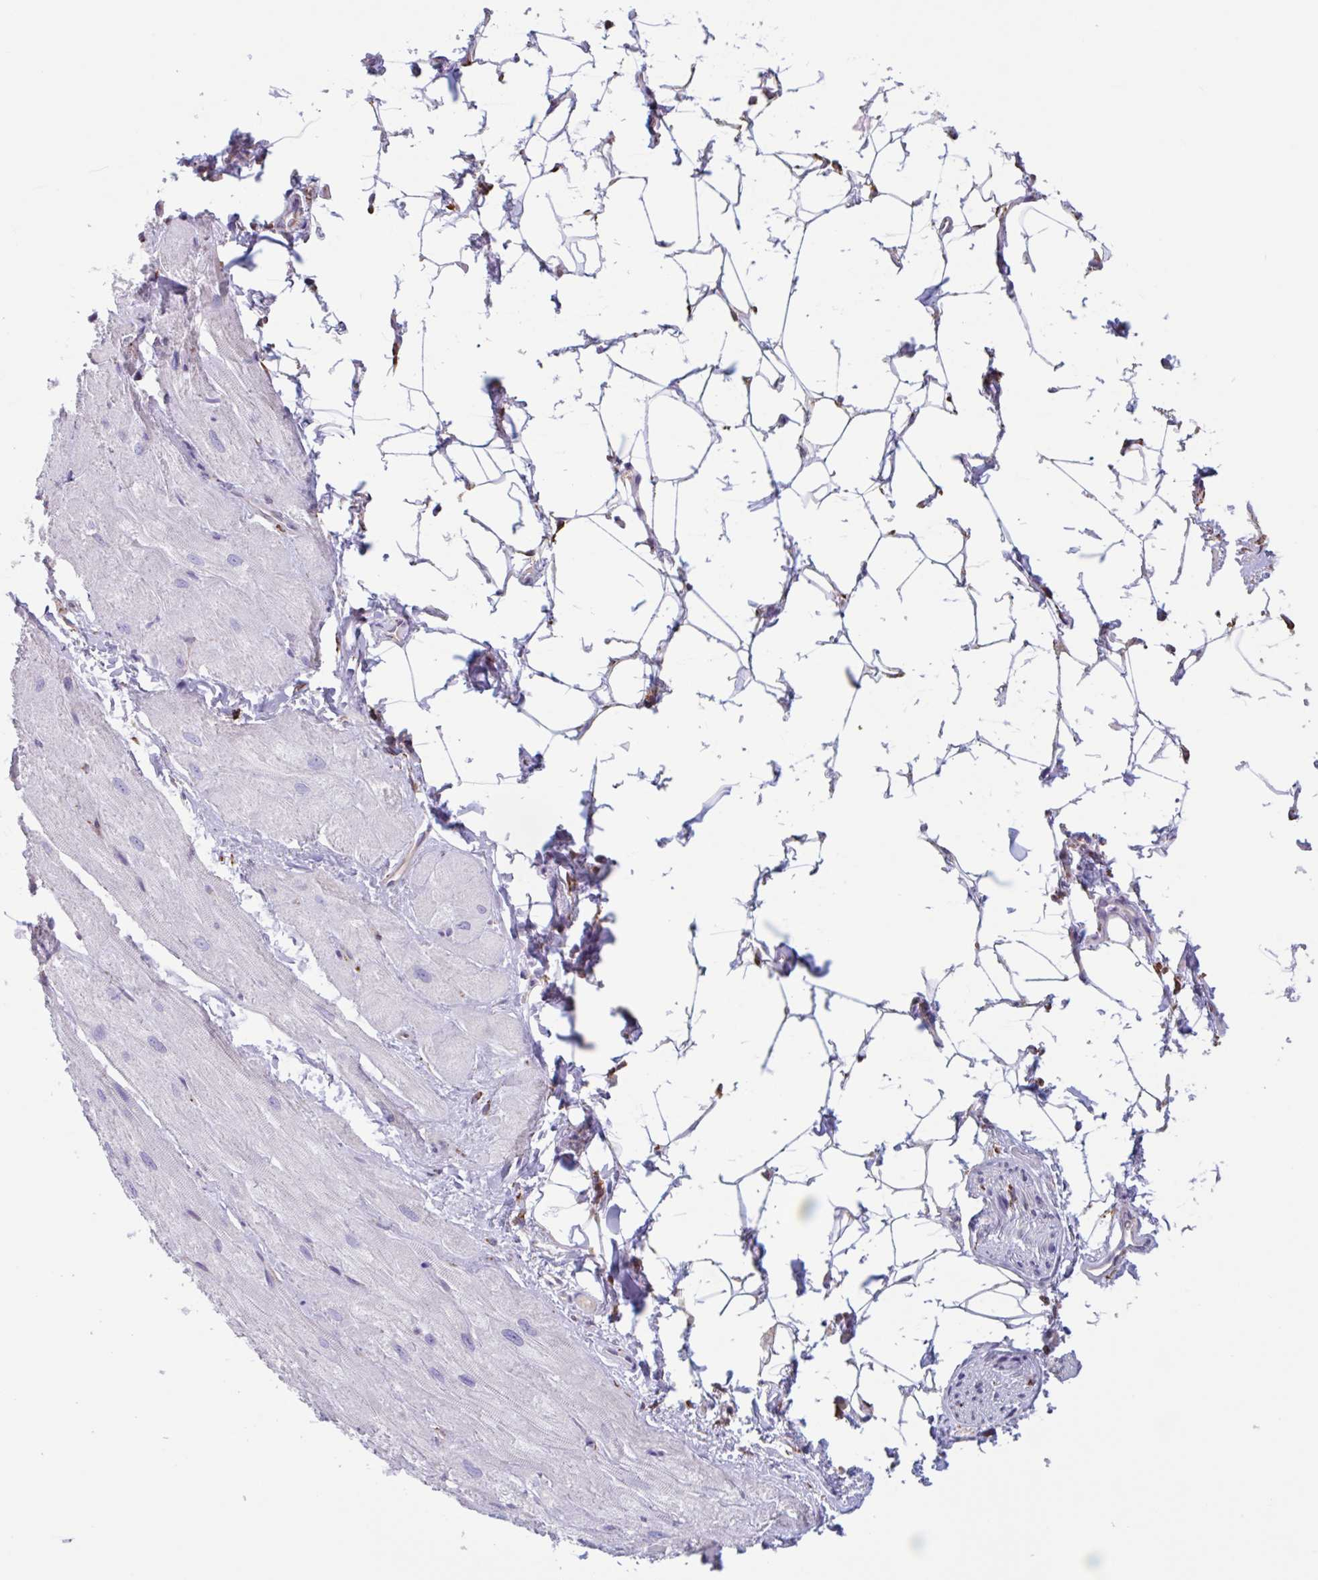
{"staining": {"intensity": "negative", "quantity": "none", "location": "none"}, "tissue": "heart muscle", "cell_type": "Cardiomyocytes", "image_type": "normal", "snomed": [{"axis": "morphology", "description": "Normal tissue, NOS"}, {"axis": "topography", "description": "Heart"}], "caption": "This photomicrograph is of unremarkable heart muscle stained with IHC to label a protein in brown with the nuclei are counter-stained blue. There is no positivity in cardiomyocytes.", "gene": "DOK4", "patient": {"sex": "male", "age": 62}}